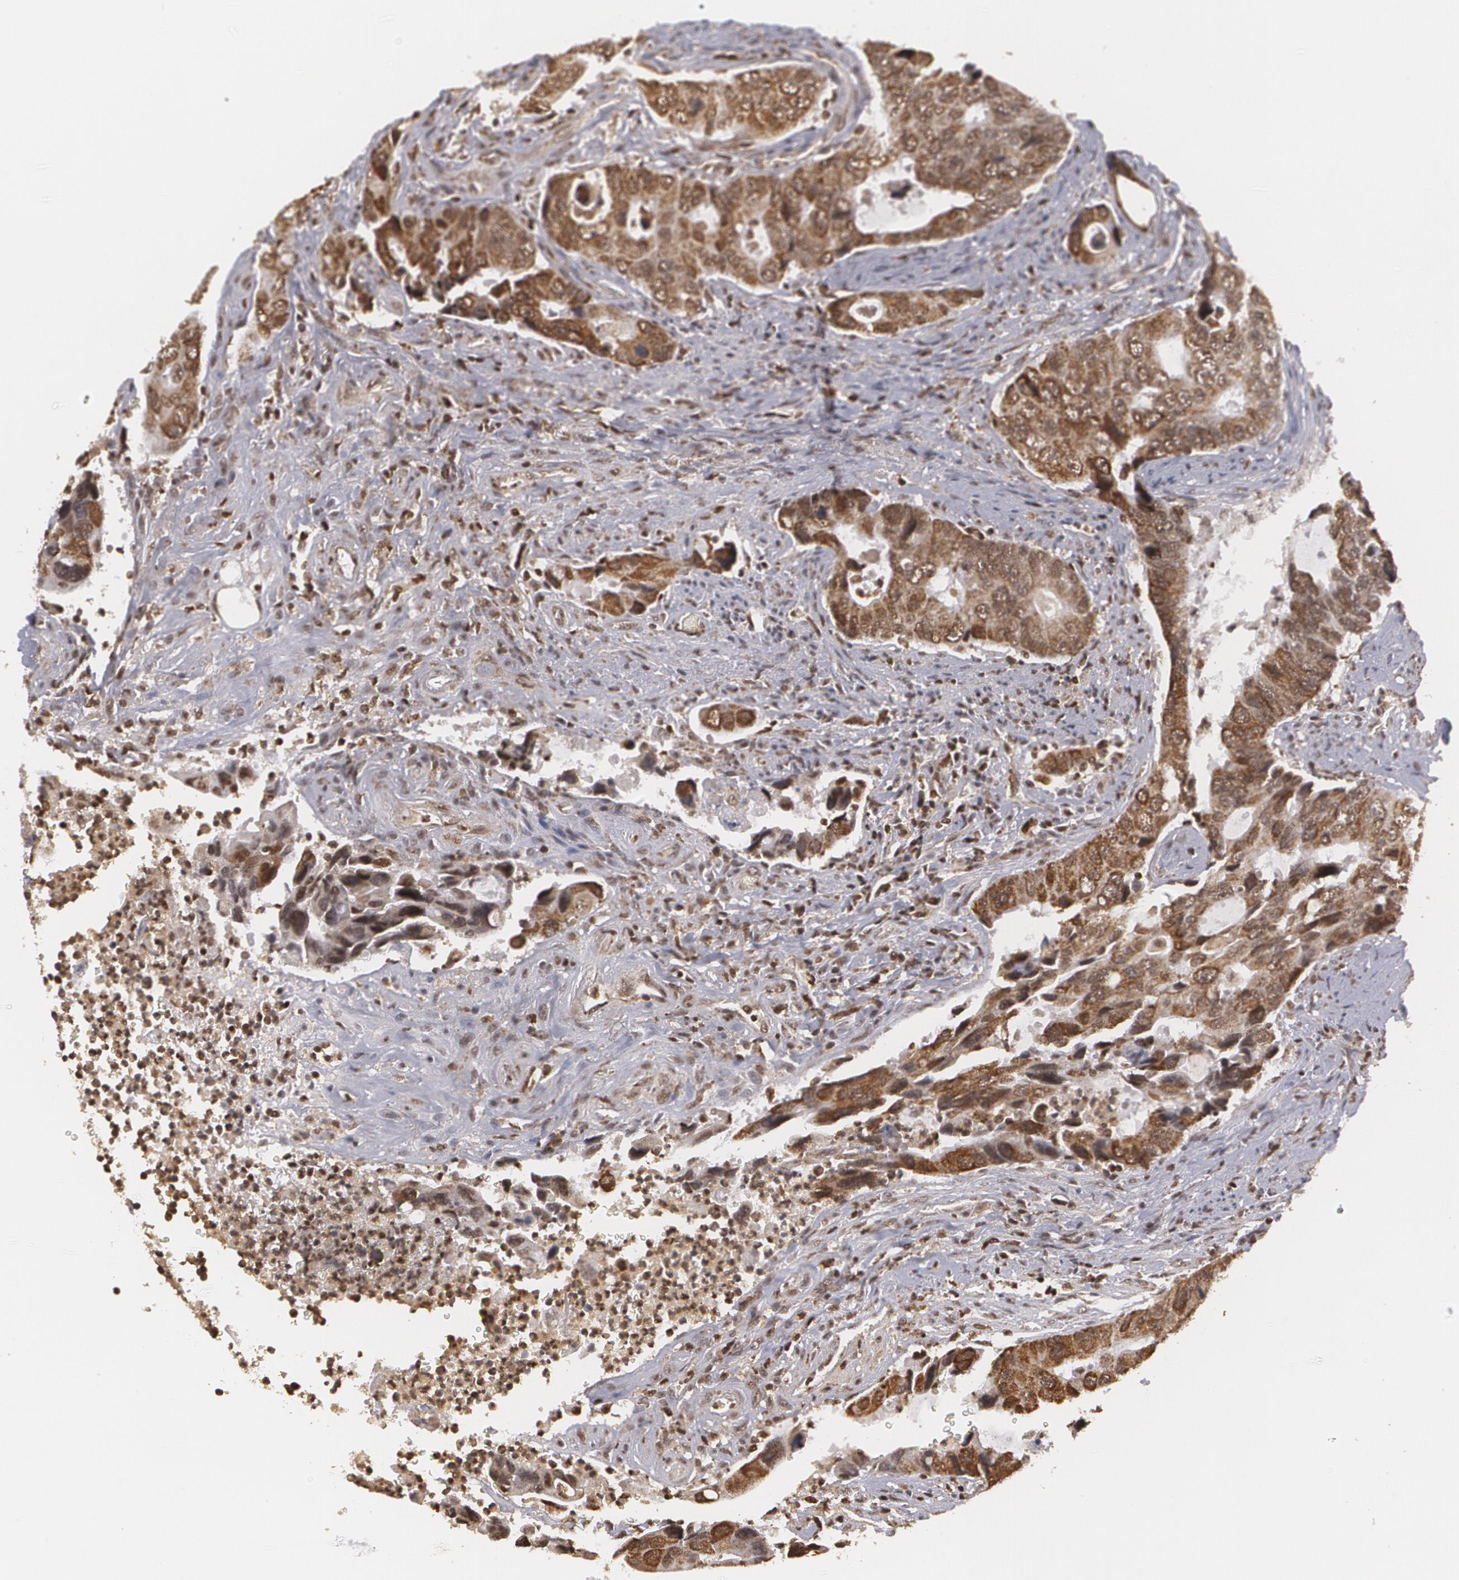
{"staining": {"intensity": "moderate", "quantity": ">75%", "location": "cytoplasmic/membranous"}, "tissue": "colorectal cancer", "cell_type": "Tumor cells", "image_type": "cancer", "snomed": [{"axis": "morphology", "description": "Adenocarcinoma, NOS"}, {"axis": "topography", "description": "Rectum"}], "caption": "A brown stain shows moderate cytoplasmic/membranous positivity of a protein in human adenocarcinoma (colorectal) tumor cells.", "gene": "MXD1", "patient": {"sex": "female", "age": 67}}